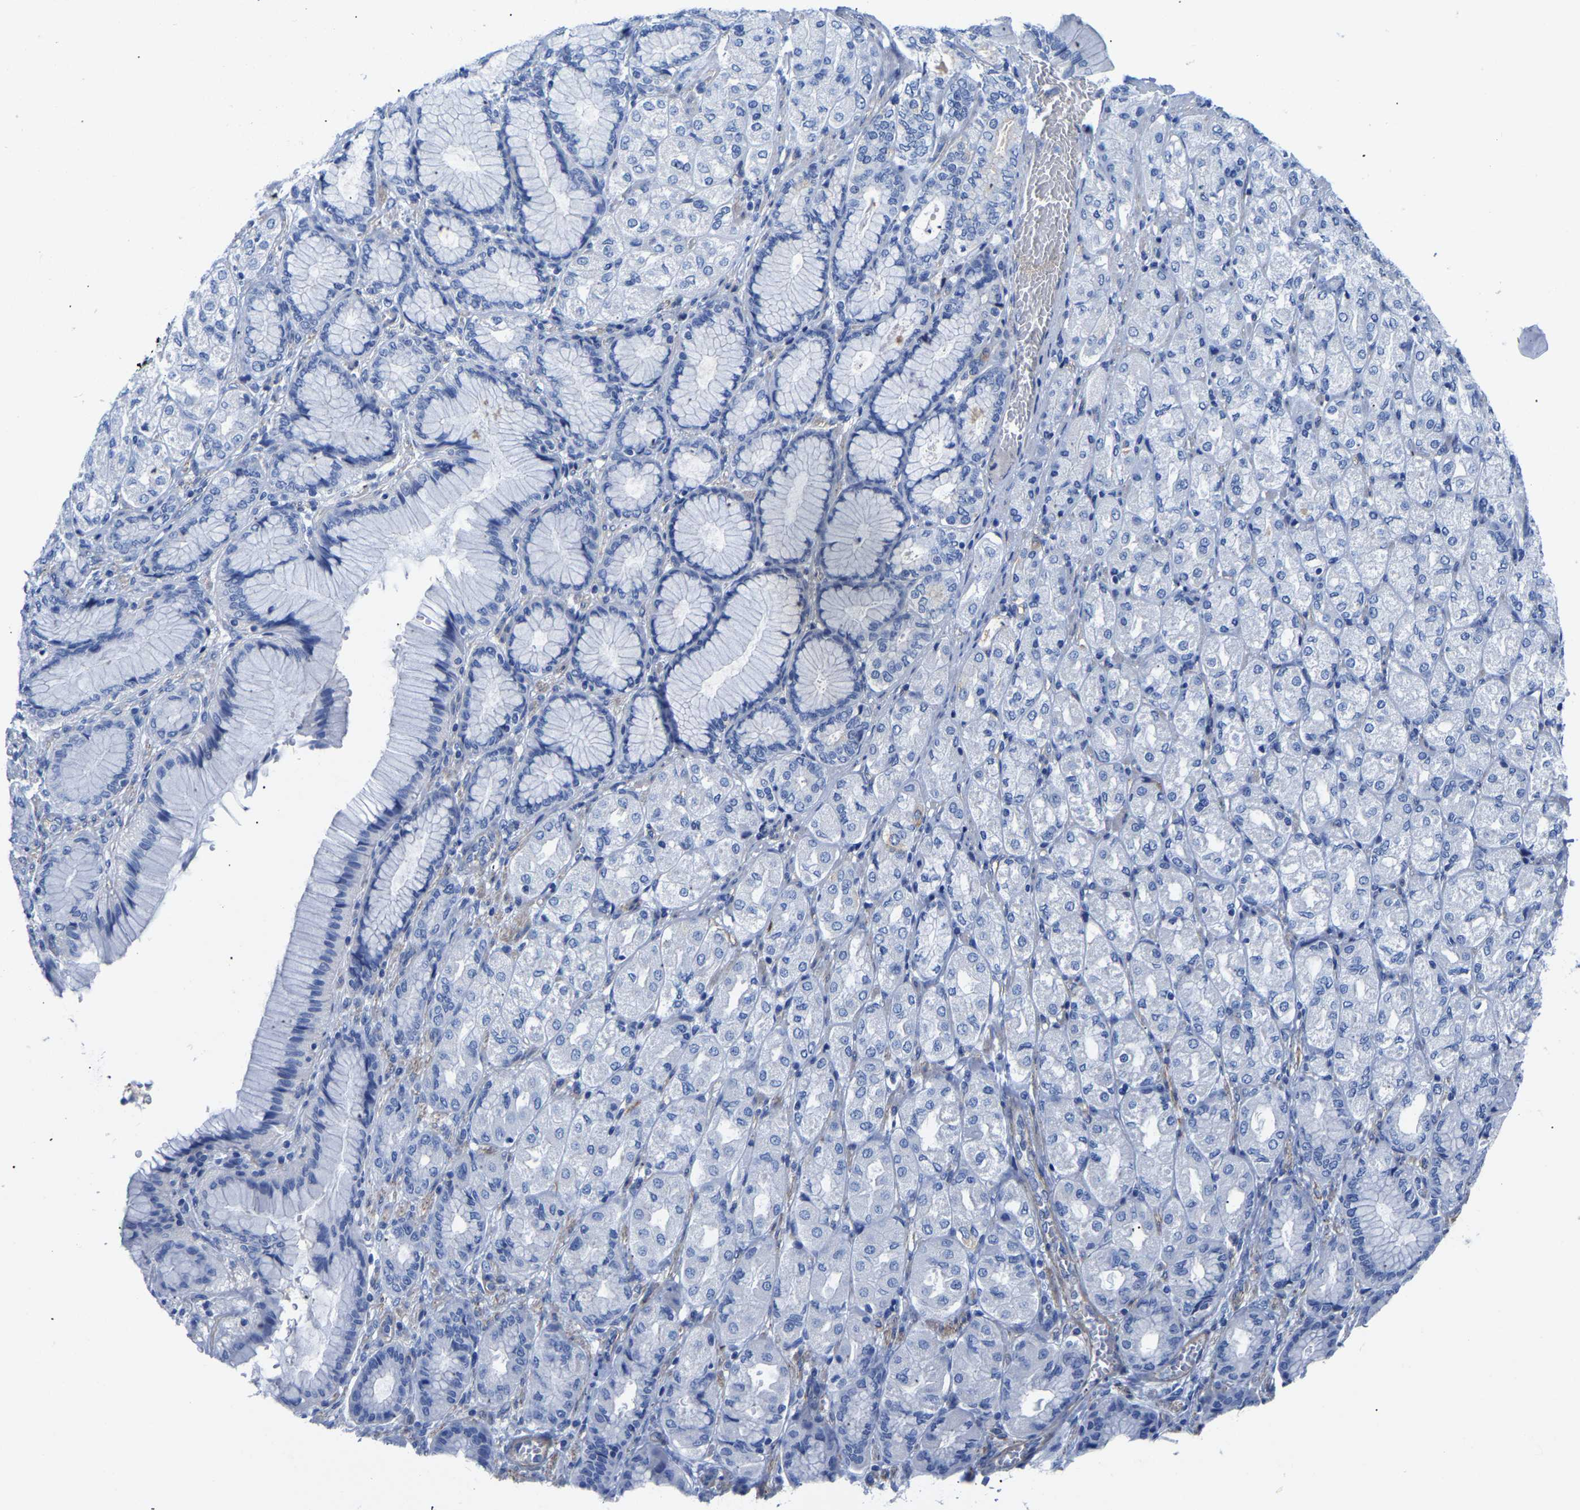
{"staining": {"intensity": "negative", "quantity": "none", "location": "none"}, "tissue": "stomach cancer", "cell_type": "Tumor cells", "image_type": "cancer", "snomed": [{"axis": "morphology", "description": "Adenocarcinoma, NOS"}, {"axis": "topography", "description": "Stomach"}], "caption": "IHC of human adenocarcinoma (stomach) exhibits no staining in tumor cells.", "gene": "UPK3A", "patient": {"sex": "female", "age": 65}}